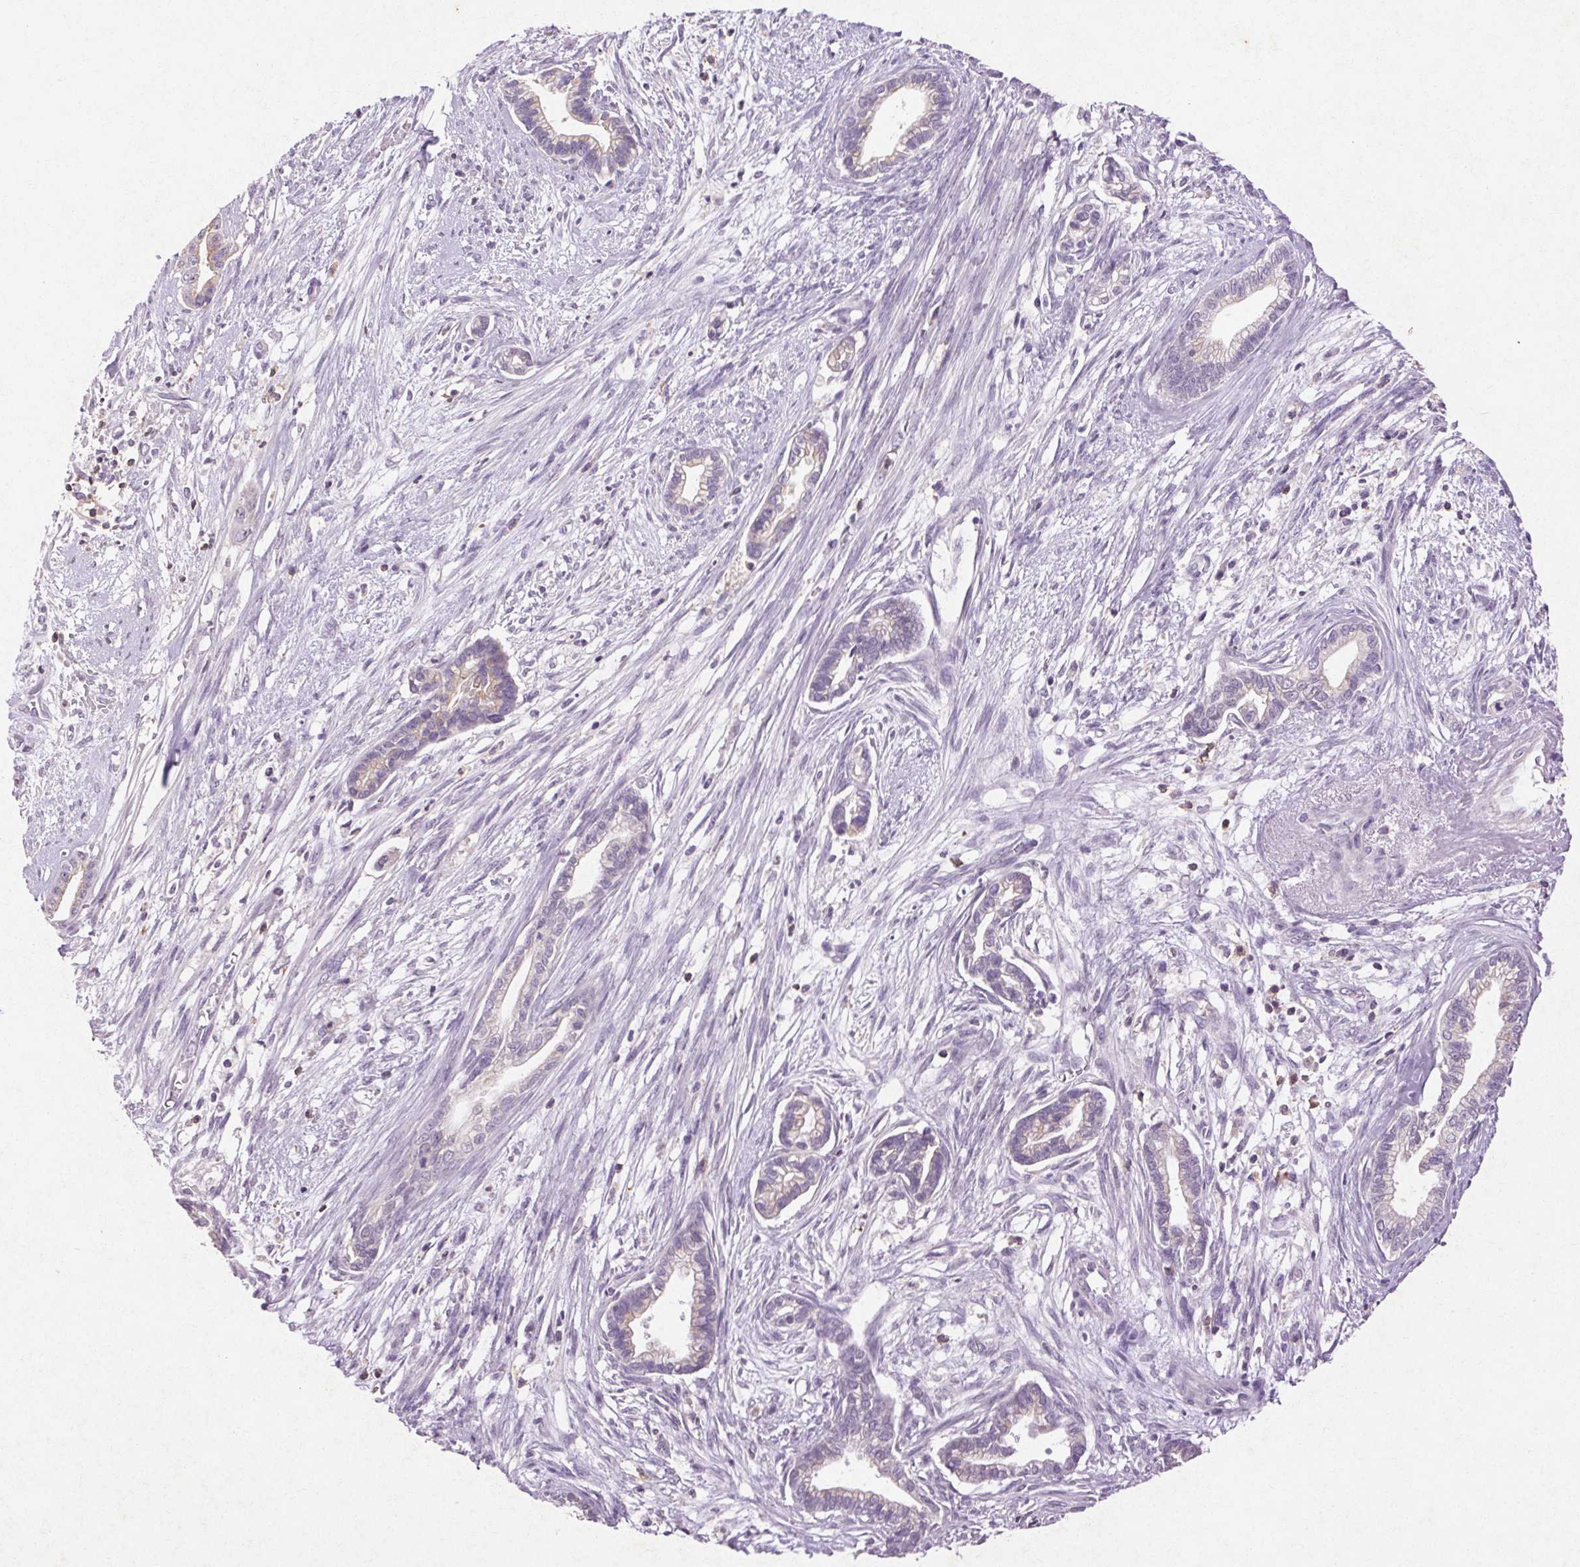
{"staining": {"intensity": "negative", "quantity": "none", "location": "none"}, "tissue": "cervical cancer", "cell_type": "Tumor cells", "image_type": "cancer", "snomed": [{"axis": "morphology", "description": "Adenocarcinoma, NOS"}, {"axis": "topography", "description": "Cervix"}], "caption": "Immunohistochemistry of human adenocarcinoma (cervical) shows no positivity in tumor cells. (DAB (3,3'-diaminobenzidine) IHC, high magnification).", "gene": "FNDC7", "patient": {"sex": "female", "age": 62}}